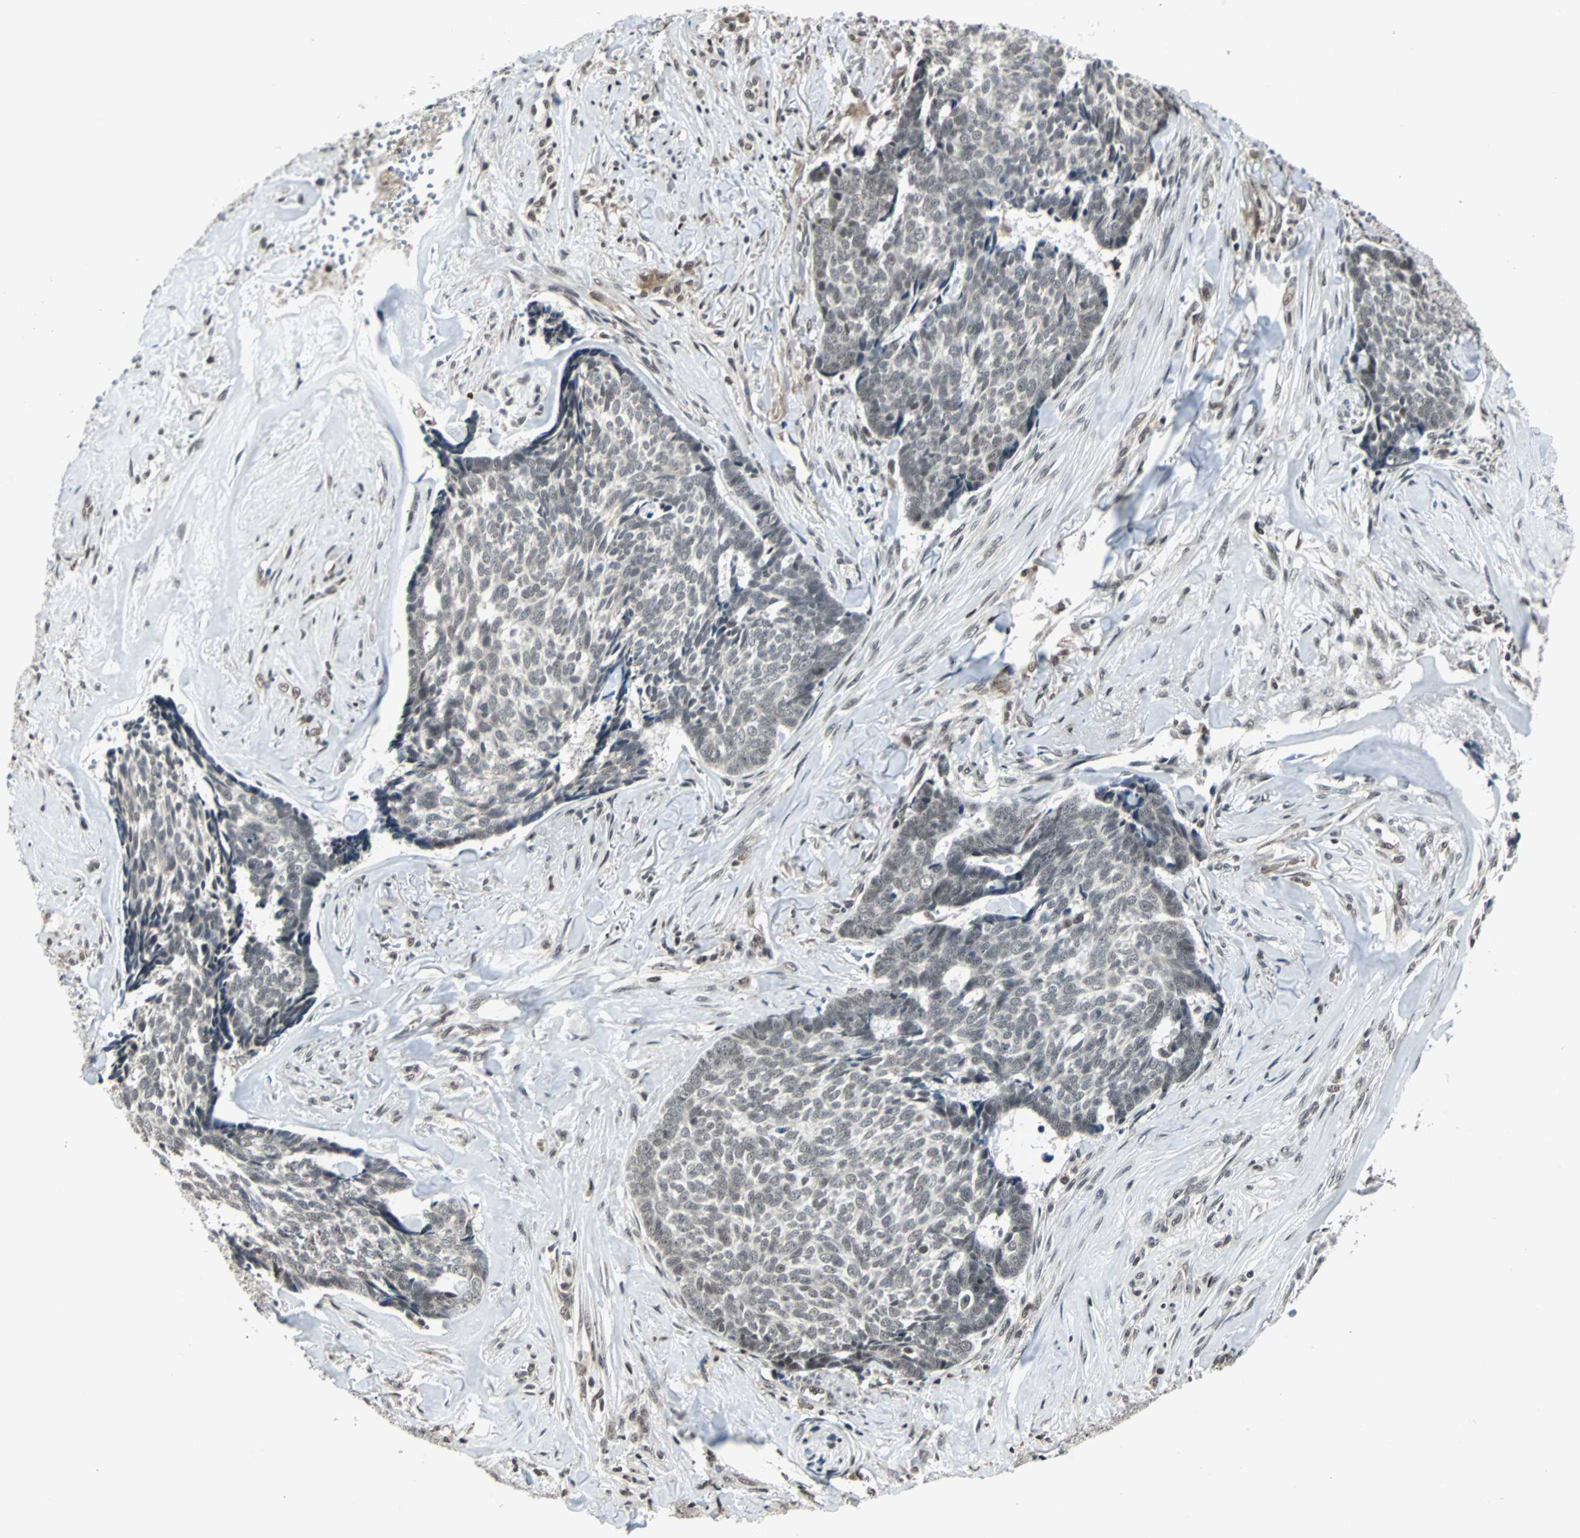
{"staining": {"intensity": "weak", "quantity": ">75%", "location": "nuclear"}, "tissue": "skin cancer", "cell_type": "Tumor cells", "image_type": "cancer", "snomed": [{"axis": "morphology", "description": "Basal cell carcinoma"}, {"axis": "topography", "description": "Skin"}], "caption": "Protein analysis of basal cell carcinoma (skin) tissue displays weak nuclear staining in about >75% of tumor cells.", "gene": "TERF2IP", "patient": {"sex": "male", "age": 84}}